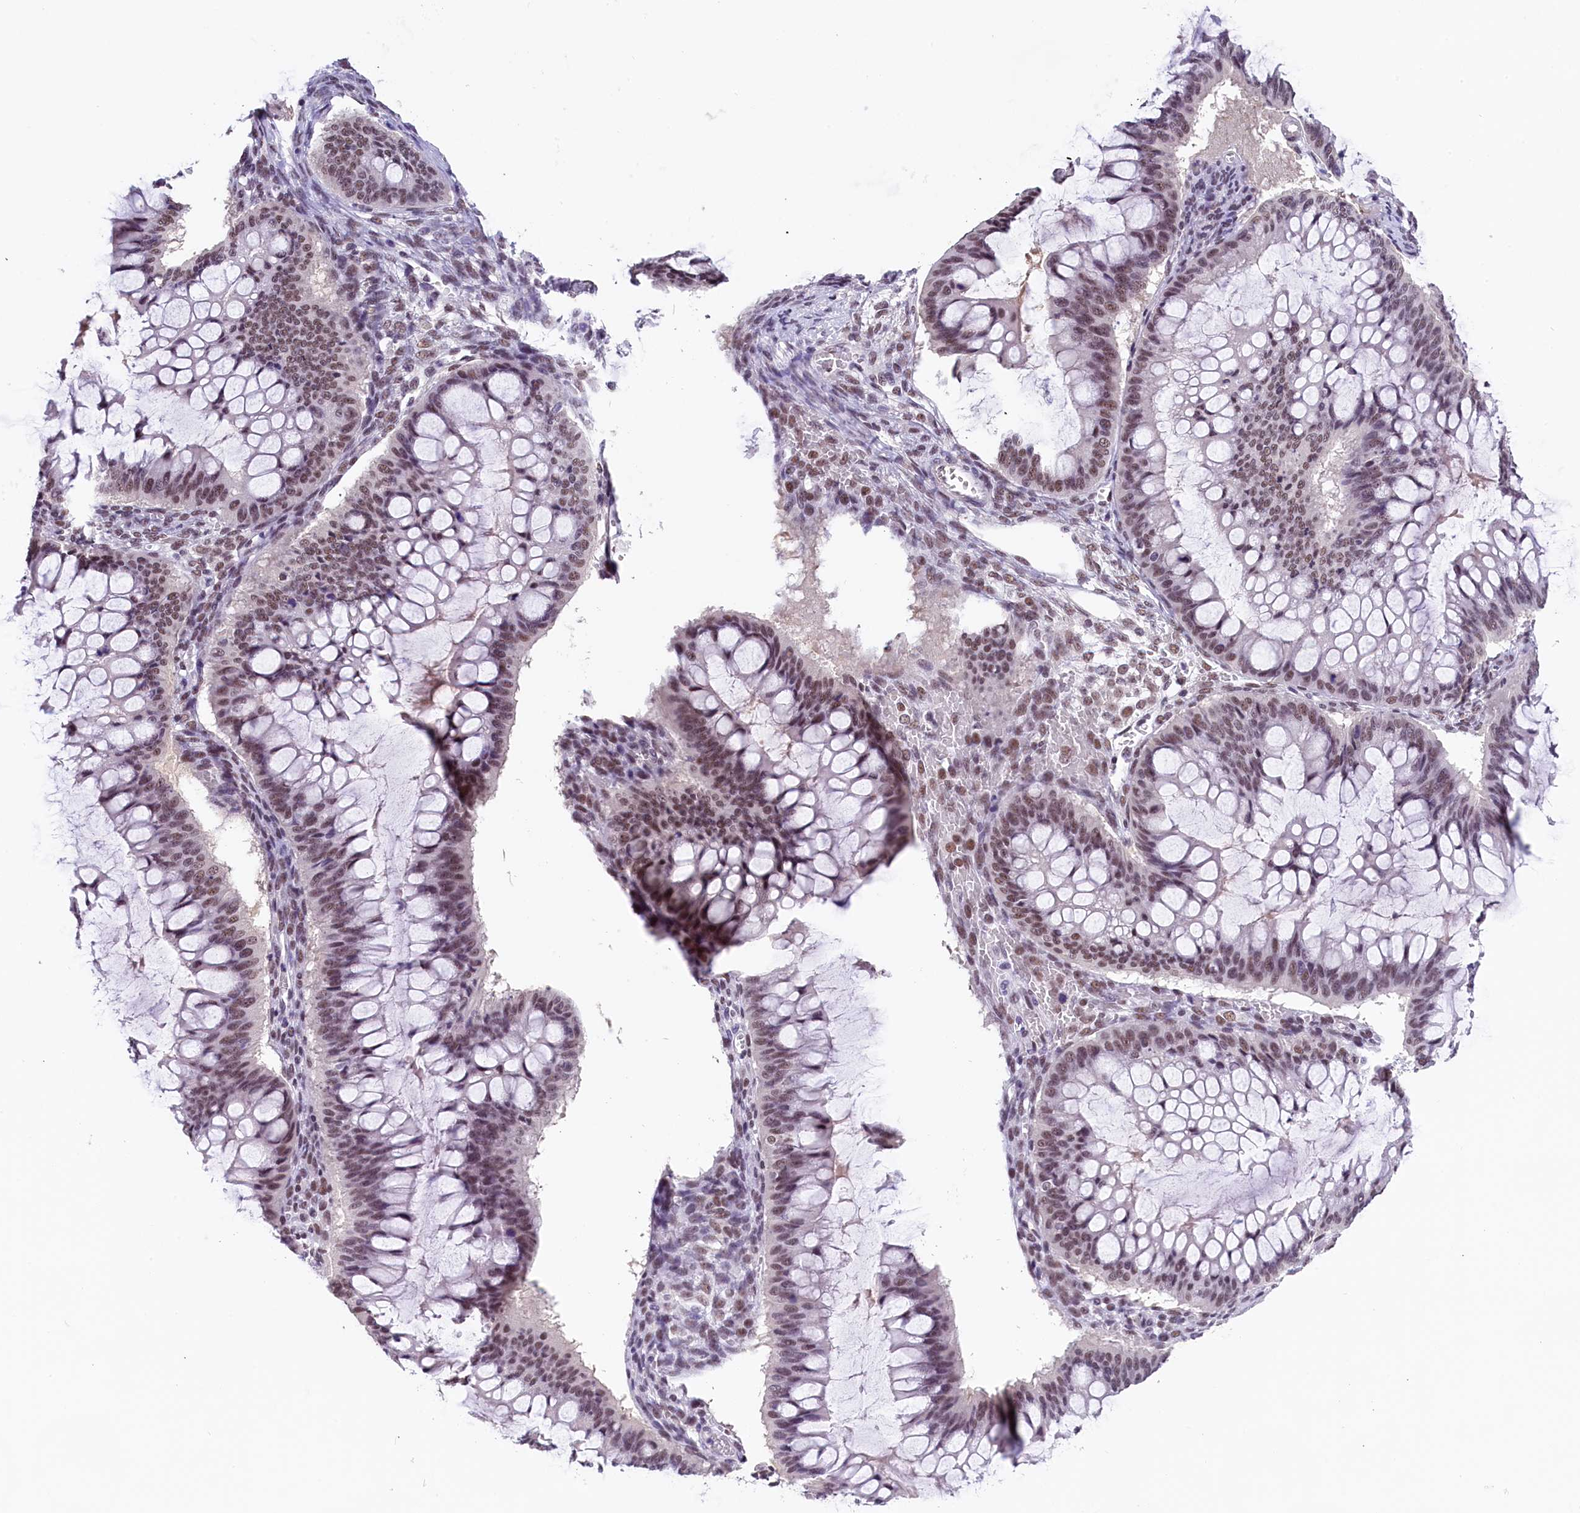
{"staining": {"intensity": "moderate", "quantity": ">75%", "location": "nuclear"}, "tissue": "ovarian cancer", "cell_type": "Tumor cells", "image_type": "cancer", "snomed": [{"axis": "morphology", "description": "Cystadenocarcinoma, mucinous, NOS"}, {"axis": "topography", "description": "Ovary"}], "caption": "The photomicrograph shows staining of ovarian cancer, revealing moderate nuclear protein staining (brown color) within tumor cells. Nuclei are stained in blue.", "gene": "ZC3H4", "patient": {"sex": "female", "age": 73}}